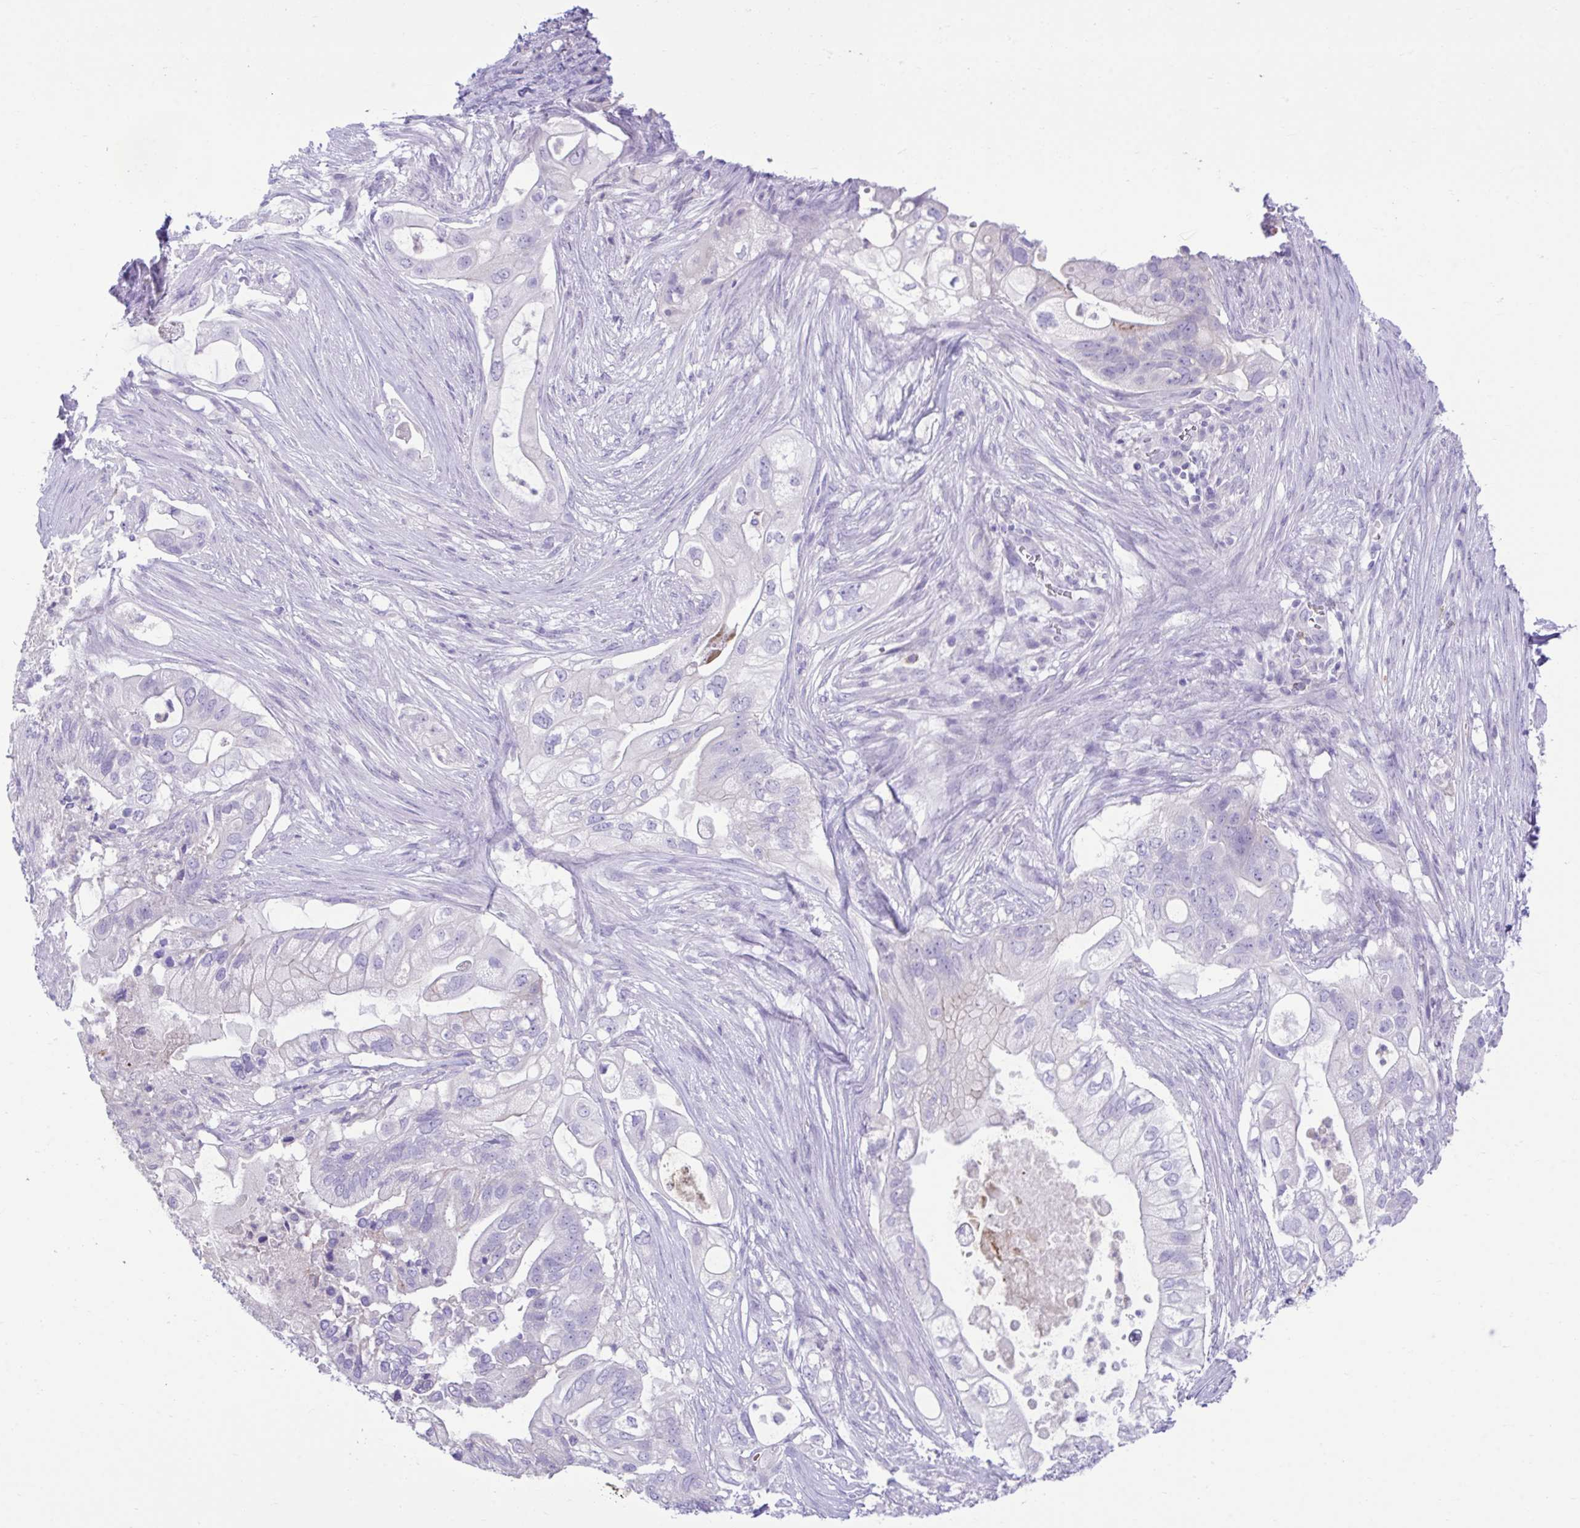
{"staining": {"intensity": "negative", "quantity": "none", "location": "none"}, "tissue": "pancreatic cancer", "cell_type": "Tumor cells", "image_type": "cancer", "snomed": [{"axis": "morphology", "description": "Adenocarcinoma, NOS"}, {"axis": "topography", "description": "Pancreas"}], "caption": "This micrograph is of pancreatic cancer (adenocarcinoma) stained with immunohistochemistry to label a protein in brown with the nuclei are counter-stained blue. There is no staining in tumor cells.", "gene": "PLEKHH1", "patient": {"sex": "female", "age": 72}}